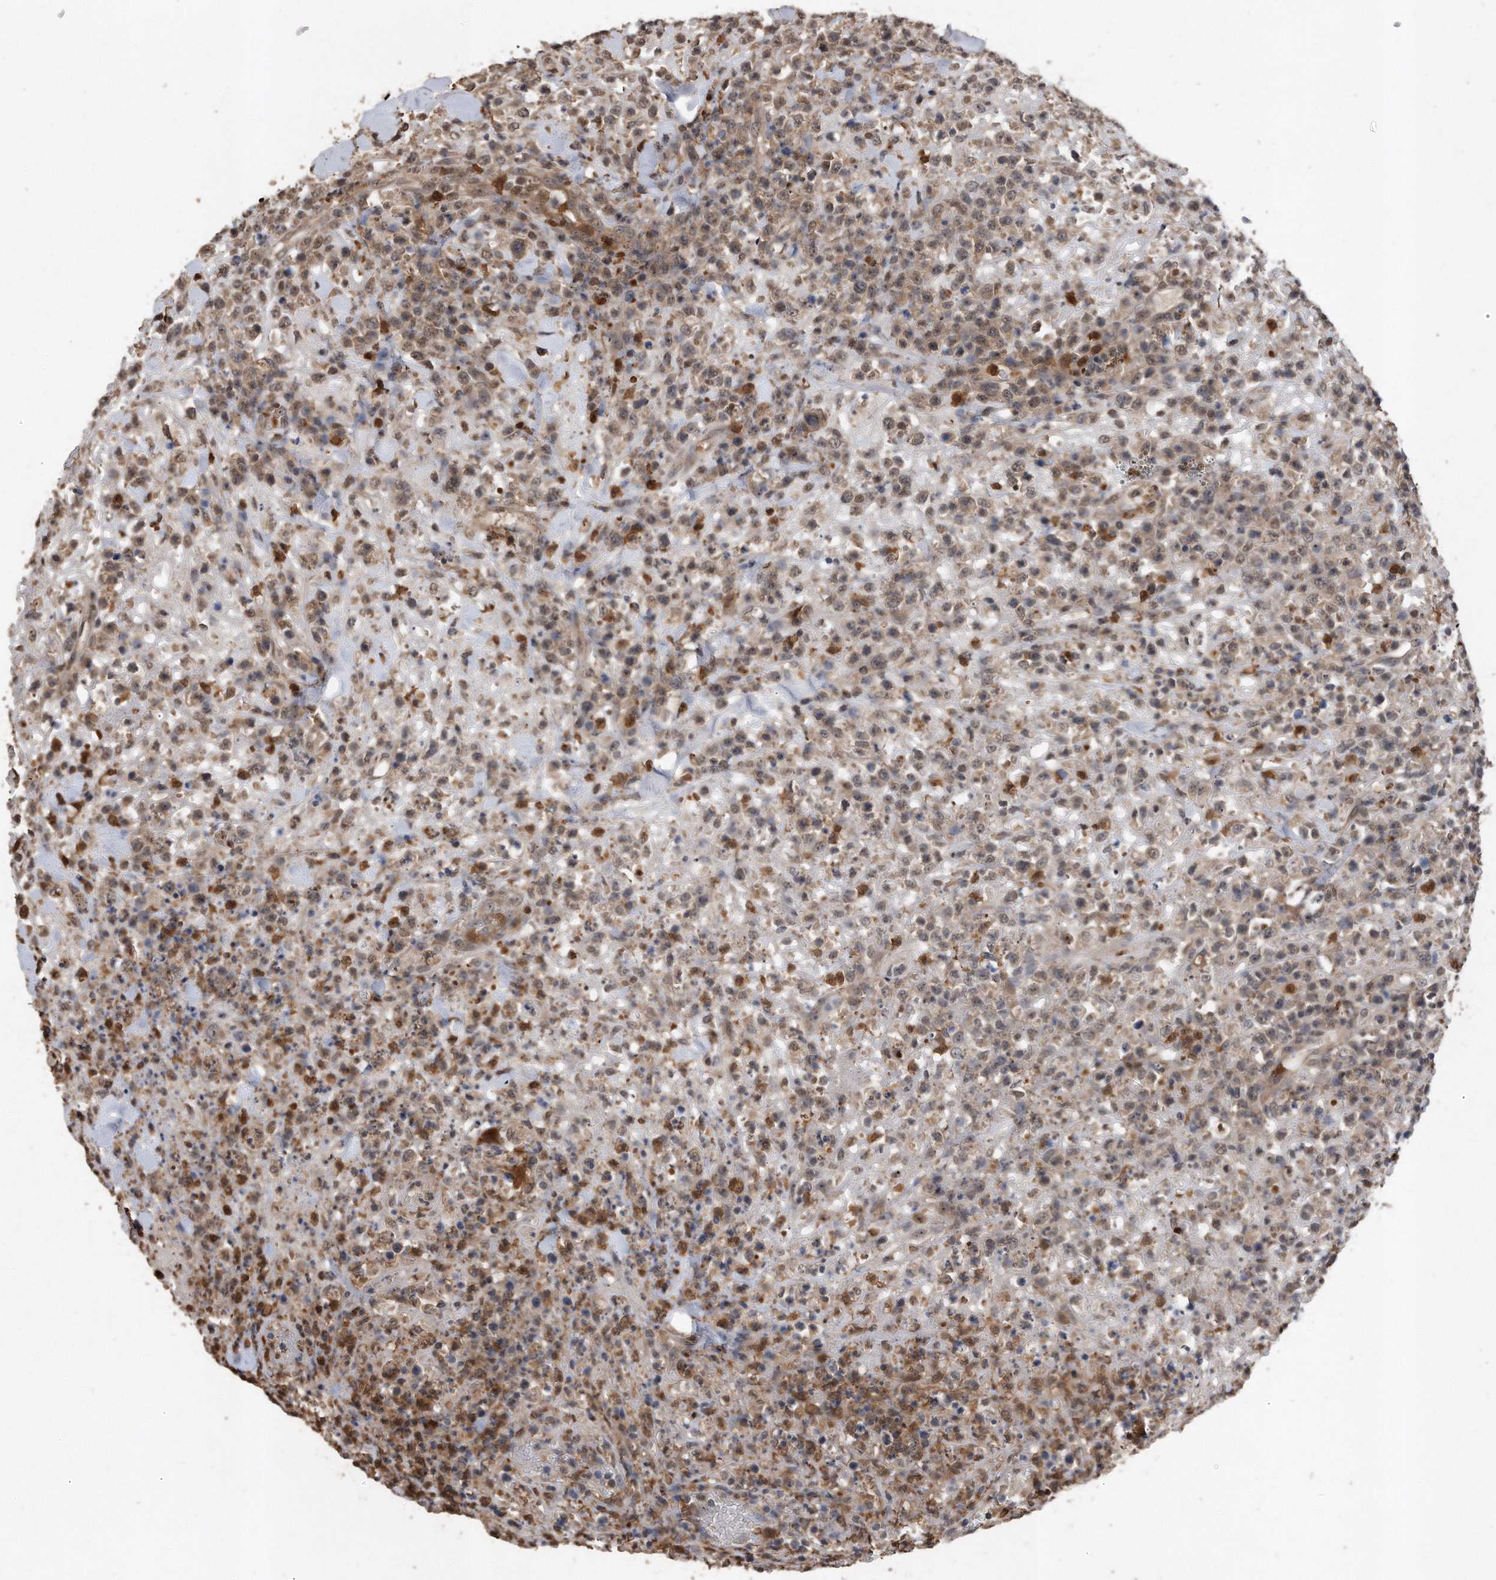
{"staining": {"intensity": "weak", "quantity": "25%-75%", "location": "cytoplasmic/membranous,nuclear"}, "tissue": "lymphoma", "cell_type": "Tumor cells", "image_type": "cancer", "snomed": [{"axis": "morphology", "description": "Malignant lymphoma, non-Hodgkin's type, High grade"}, {"axis": "topography", "description": "Colon"}], "caption": "Tumor cells show weak cytoplasmic/membranous and nuclear staining in about 25%-75% of cells in lymphoma.", "gene": "PELO", "patient": {"sex": "female", "age": 53}}